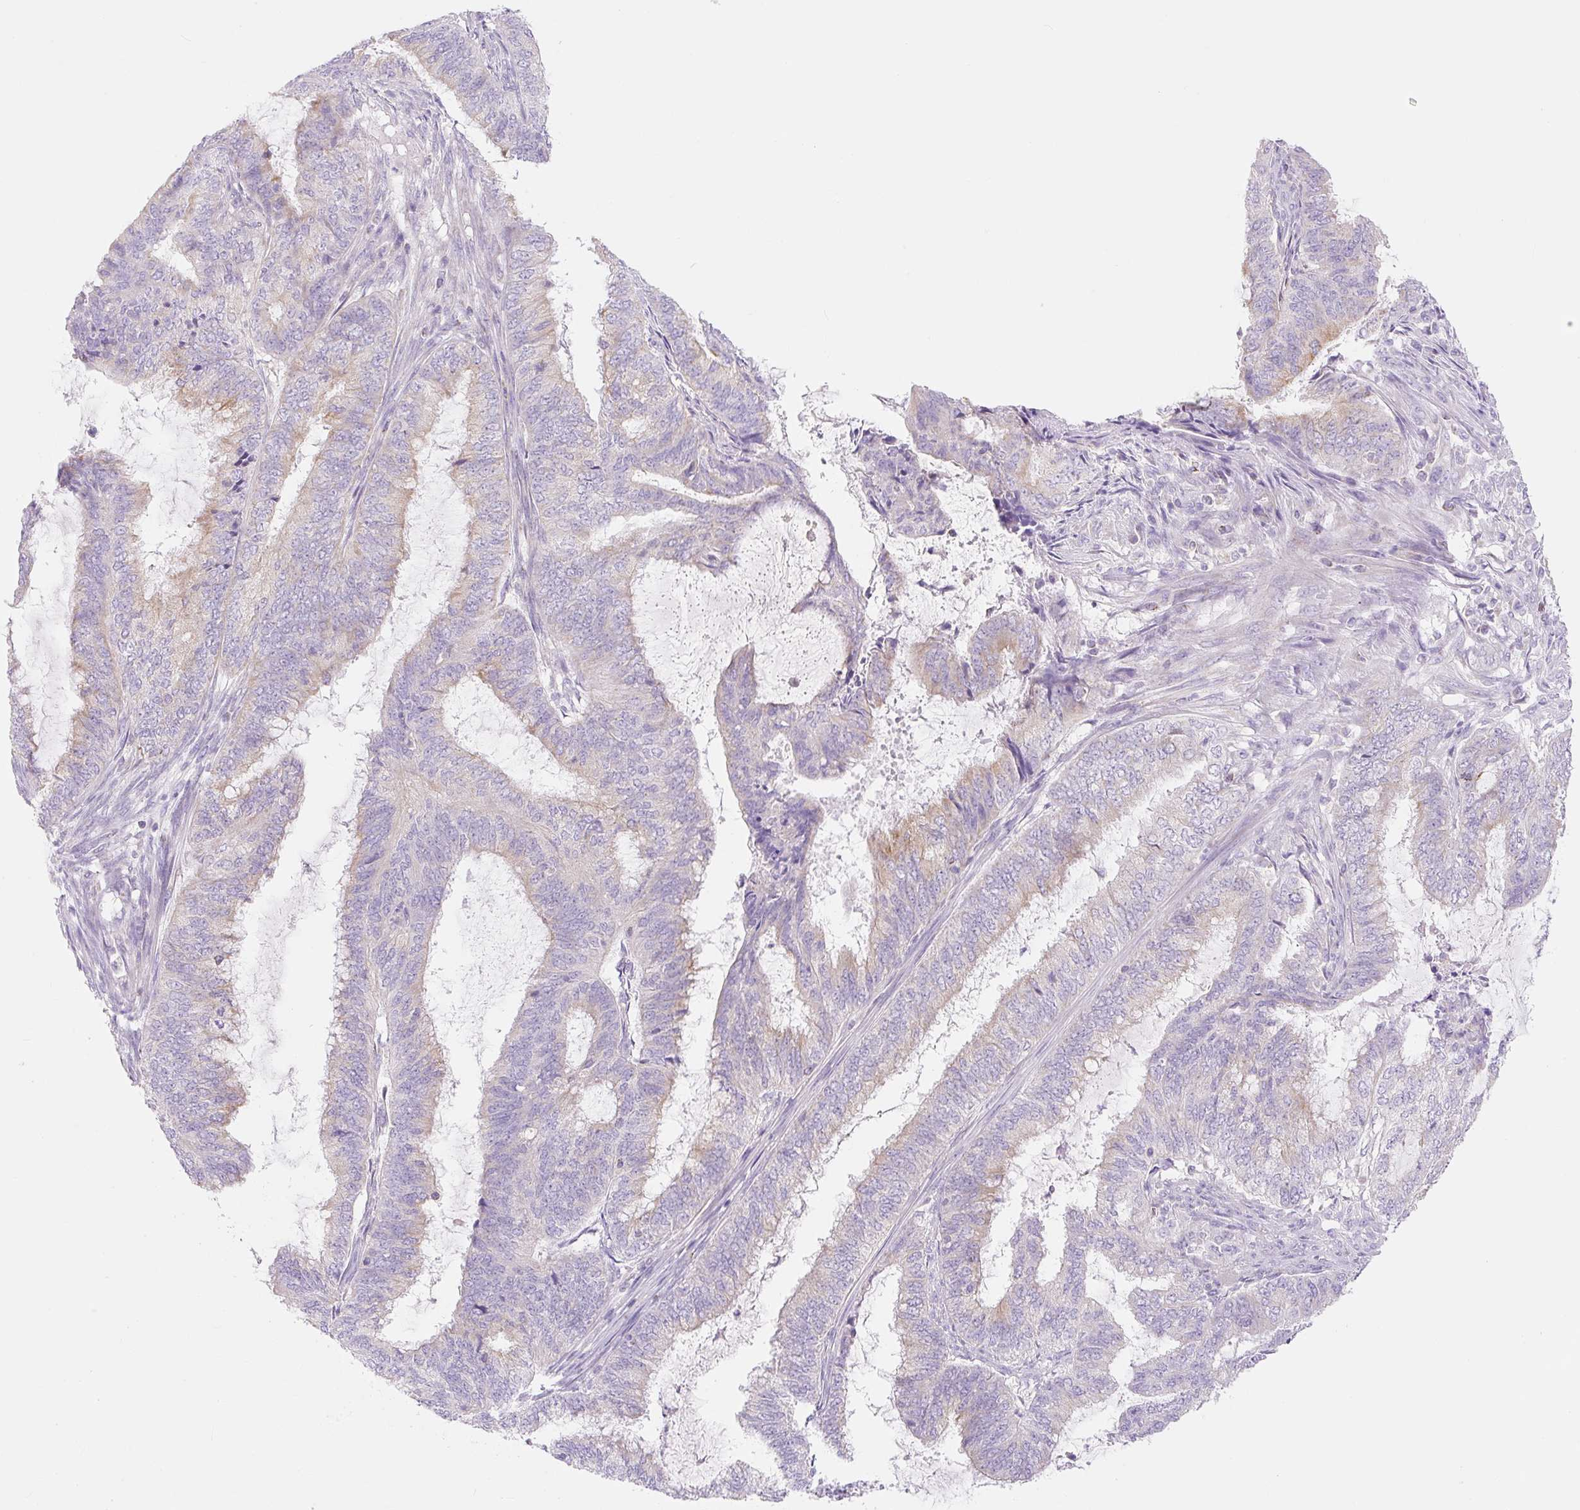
{"staining": {"intensity": "weak", "quantity": "<25%", "location": "cytoplasmic/membranous"}, "tissue": "endometrial cancer", "cell_type": "Tumor cells", "image_type": "cancer", "snomed": [{"axis": "morphology", "description": "Adenocarcinoma, NOS"}, {"axis": "topography", "description": "Endometrium"}], "caption": "High power microscopy micrograph of an immunohistochemistry photomicrograph of endometrial adenocarcinoma, revealing no significant positivity in tumor cells. Brightfield microscopy of immunohistochemistry (IHC) stained with DAB (brown) and hematoxylin (blue), captured at high magnification.", "gene": "FOCAD", "patient": {"sex": "female", "age": 51}}